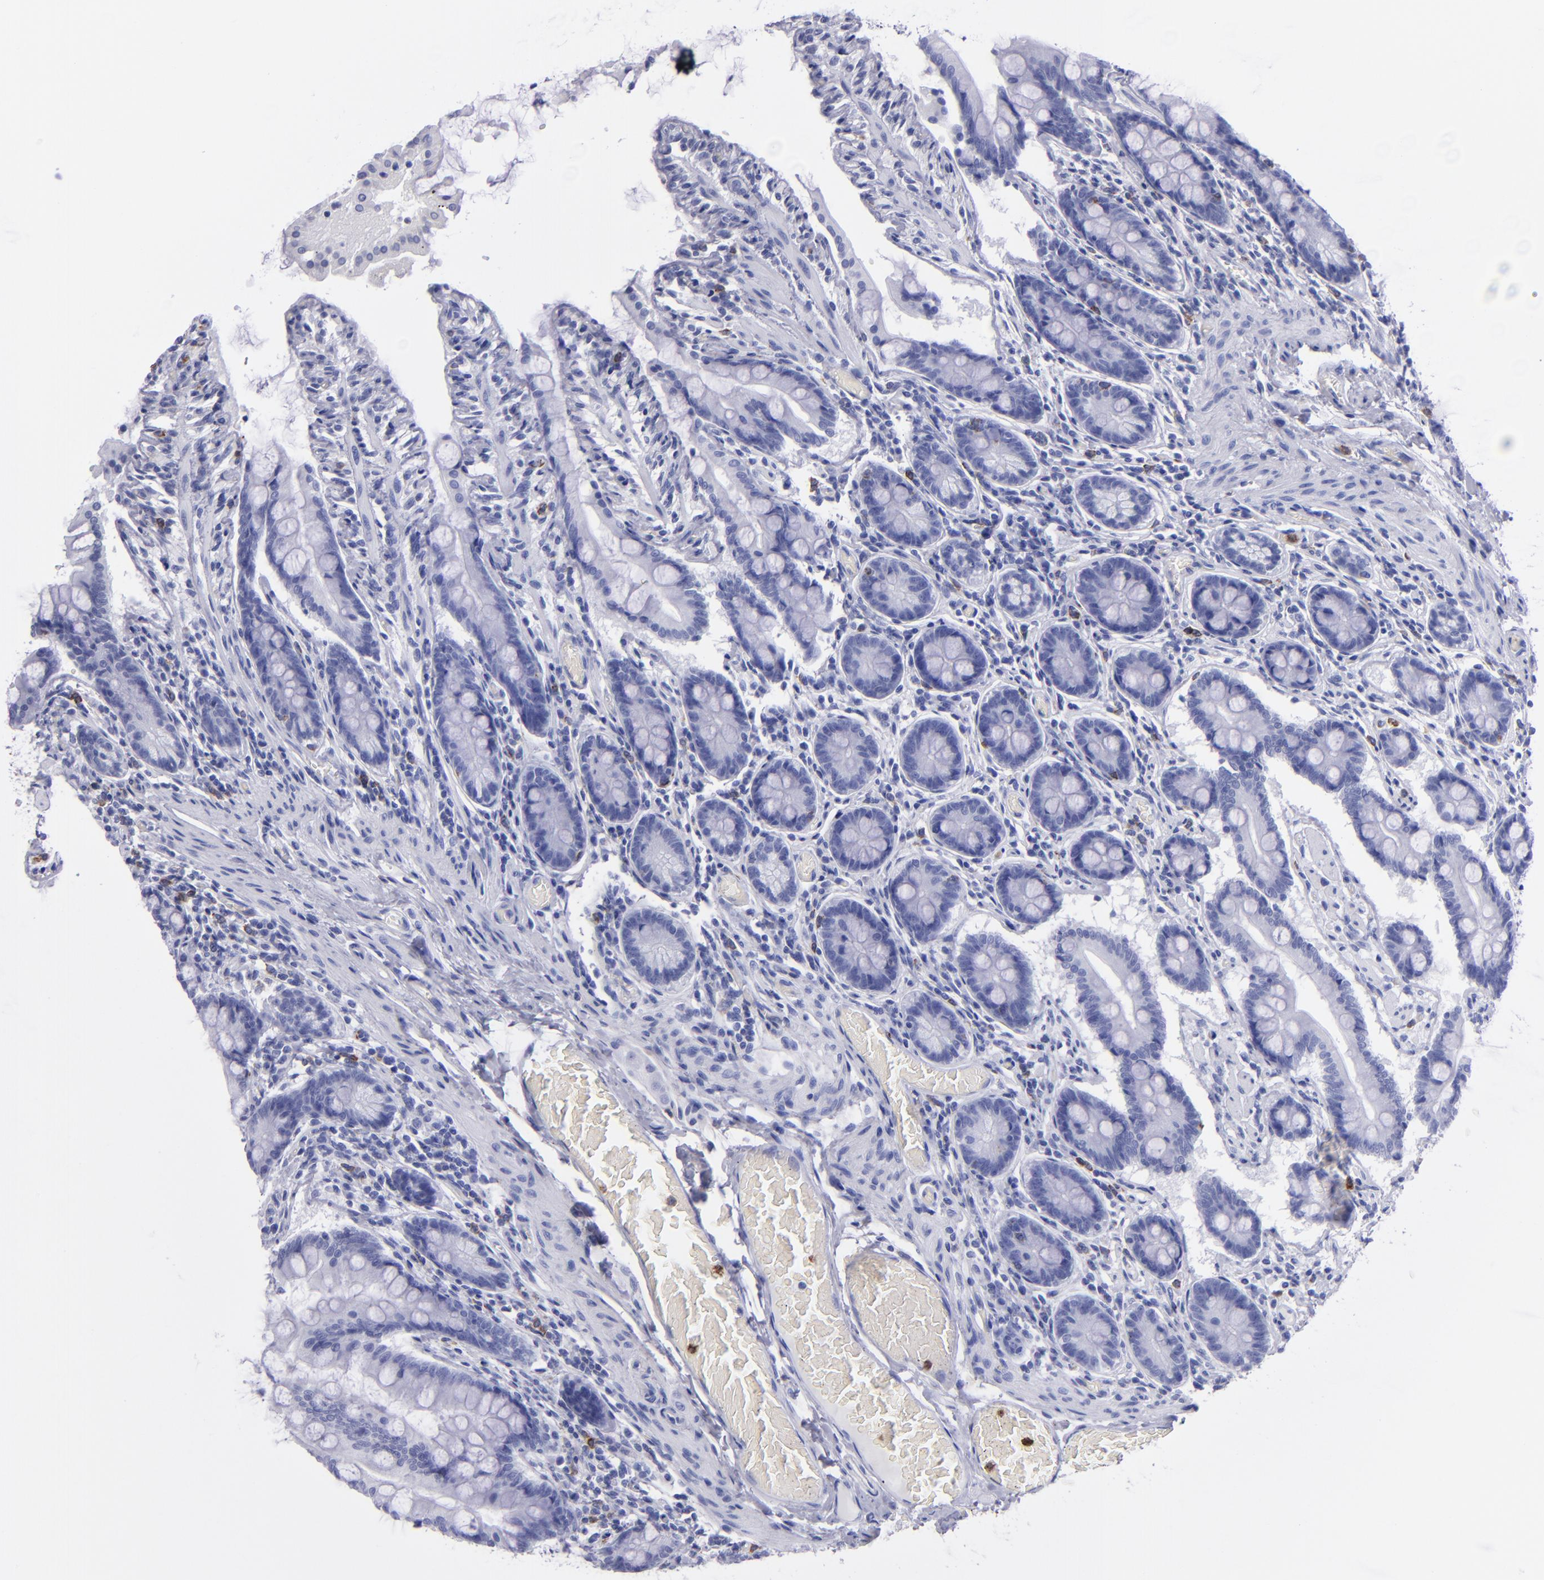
{"staining": {"intensity": "negative", "quantity": "none", "location": "none"}, "tissue": "small intestine", "cell_type": "Glandular cells", "image_type": "normal", "snomed": [{"axis": "morphology", "description": "Normal tissue, NOS"}, {"axis": "topography", "description": "Small intestine"}], "caption": "High power microscopy image of an immunohistochemistry (IHC) histopathology image of normal small intestine, revealing no significant staining in glandular cells.", "gene": "CR1", "patient": {"sex": "male", "age": 41}}